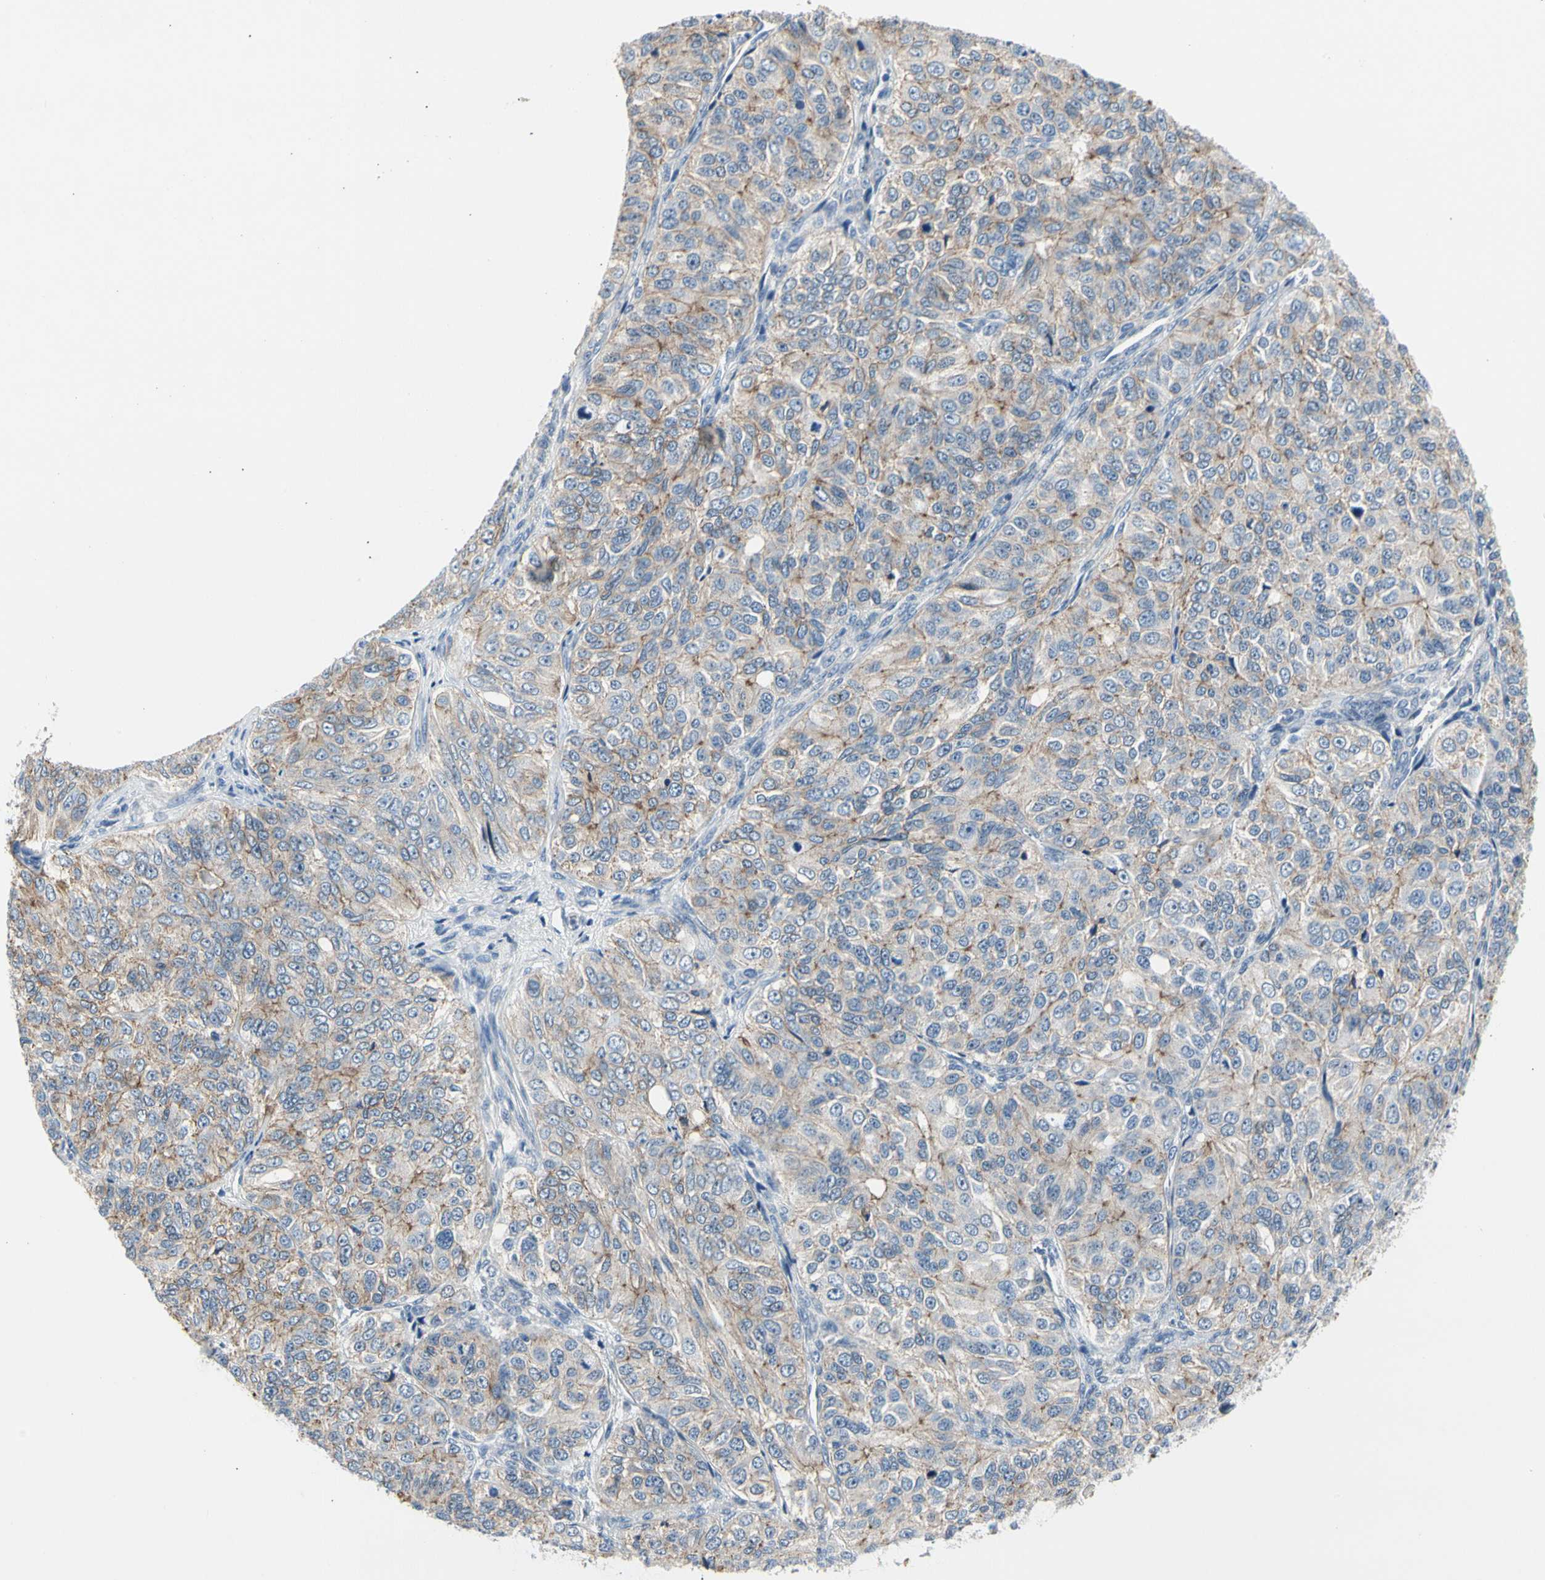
{"staining": {"intensity": "weak", "quantity": "25%-75%", "location": "cytoplasmic/membranous"}, "tissue": "ovarian cancer", "cell_type": "Tumor cells", "image_type": "cancer", "snomed": [{"axis": "morphology", "description": "Carcinoma, endometroid"}, {"axis": "topography", "description": "Ovary"}], "caption": "Tumor cells display low levels of weak cytoplasmic/membranous staining in about 25%-75% of cells in human ovarian endometroid carcinoma.", "gene": "LGR6", "patient": {"sex": "female", "age": 51}}